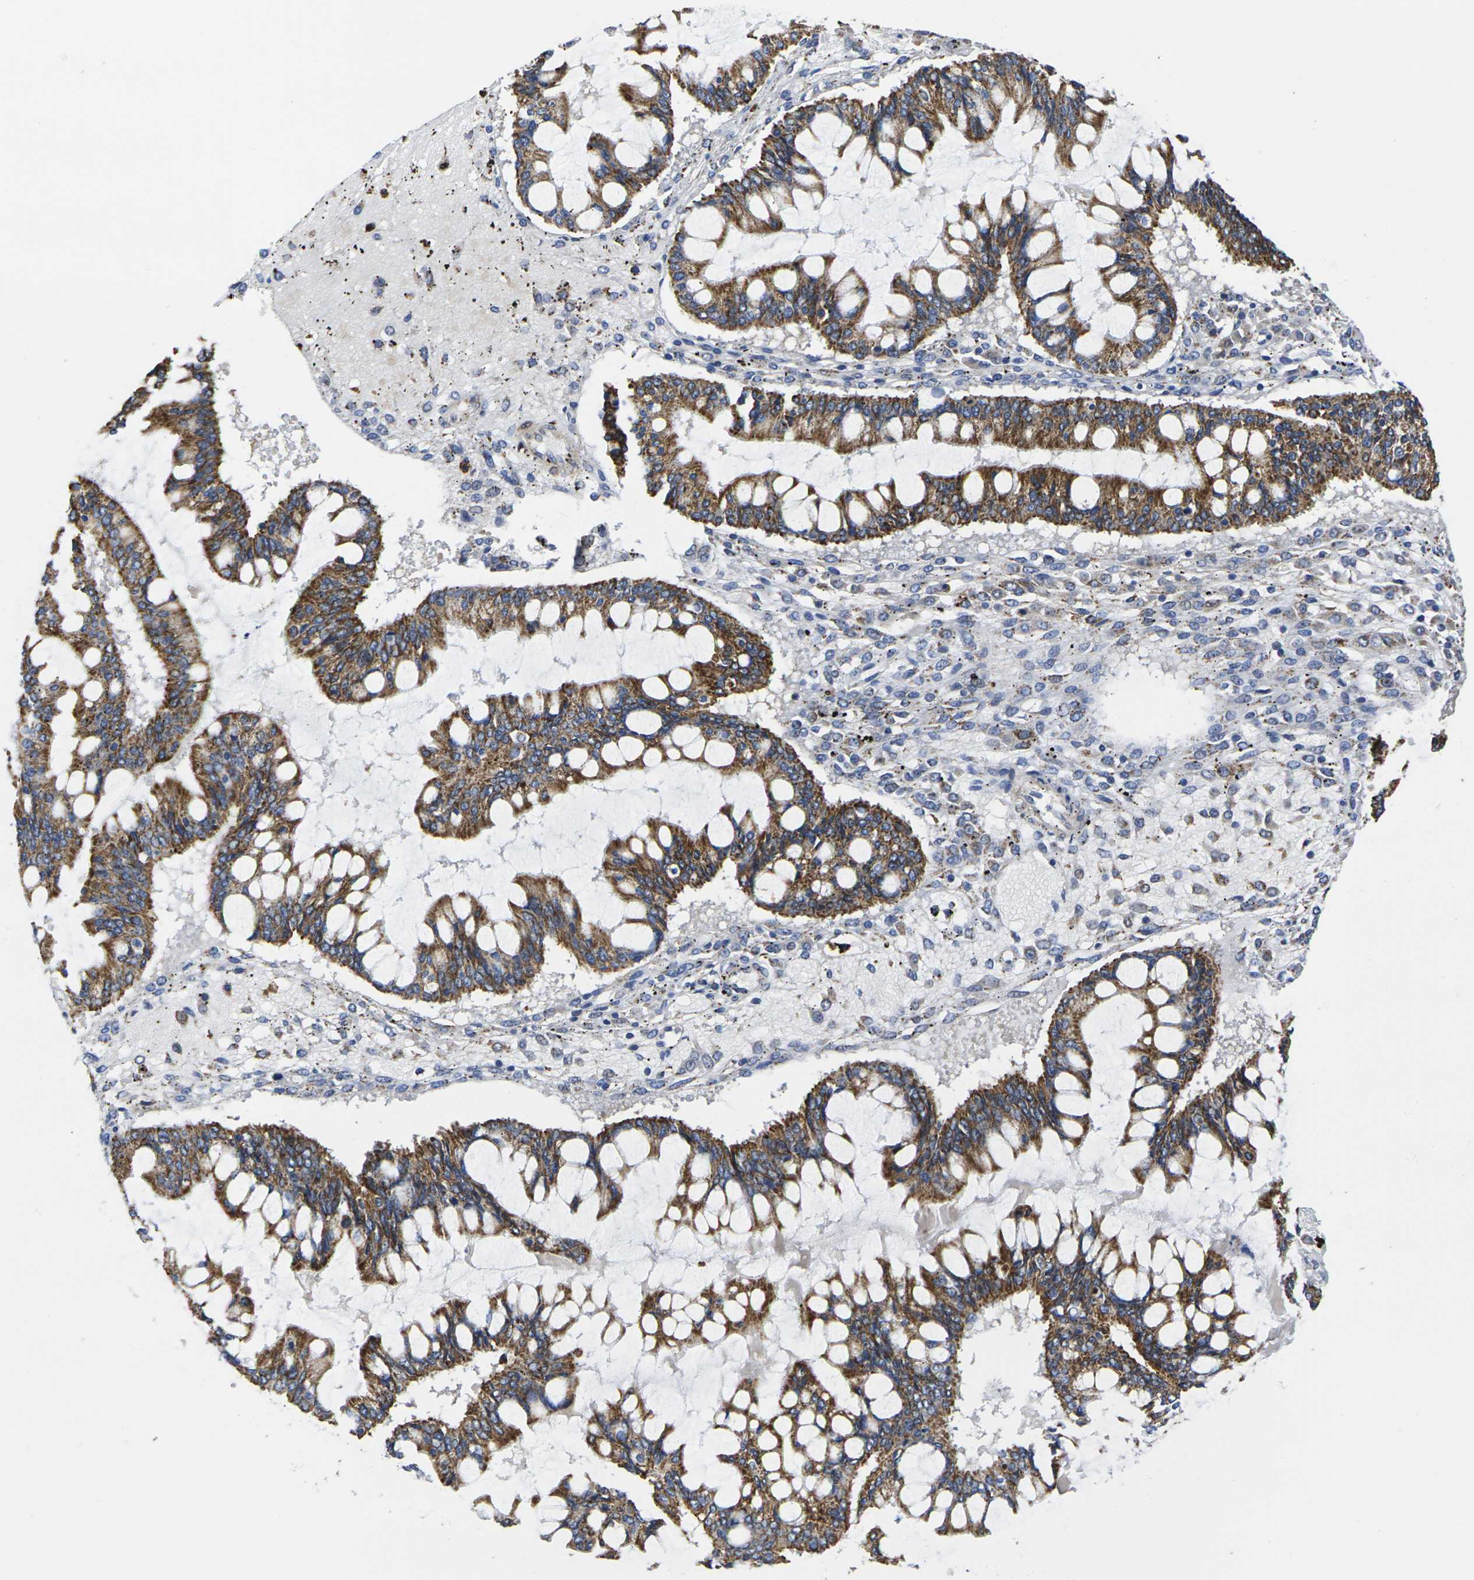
{"staining": {"intensity": "strong", "quantity": ">75%", "location": "cytoplasmic/membranous"}, "tissue": "ovarian cancer", "cell_type": "Tumor cells", "image_type": "cancer", "snomed": [{"axis": "morphology", "description": "Cystadenocarcinoma, mucinous, NOS"}, {"axis": "topography", "description": "Ovary"}], "caption": "This image exhibits immunohistochemistry staining of human mucinous cystadenocarcinoma (ovarian), with high strong cytoplasmic/membranous staining in approximately >75% of tumor cells.", "gene": "P2RY11", "patient": {"sex": "female", "age": 73}}